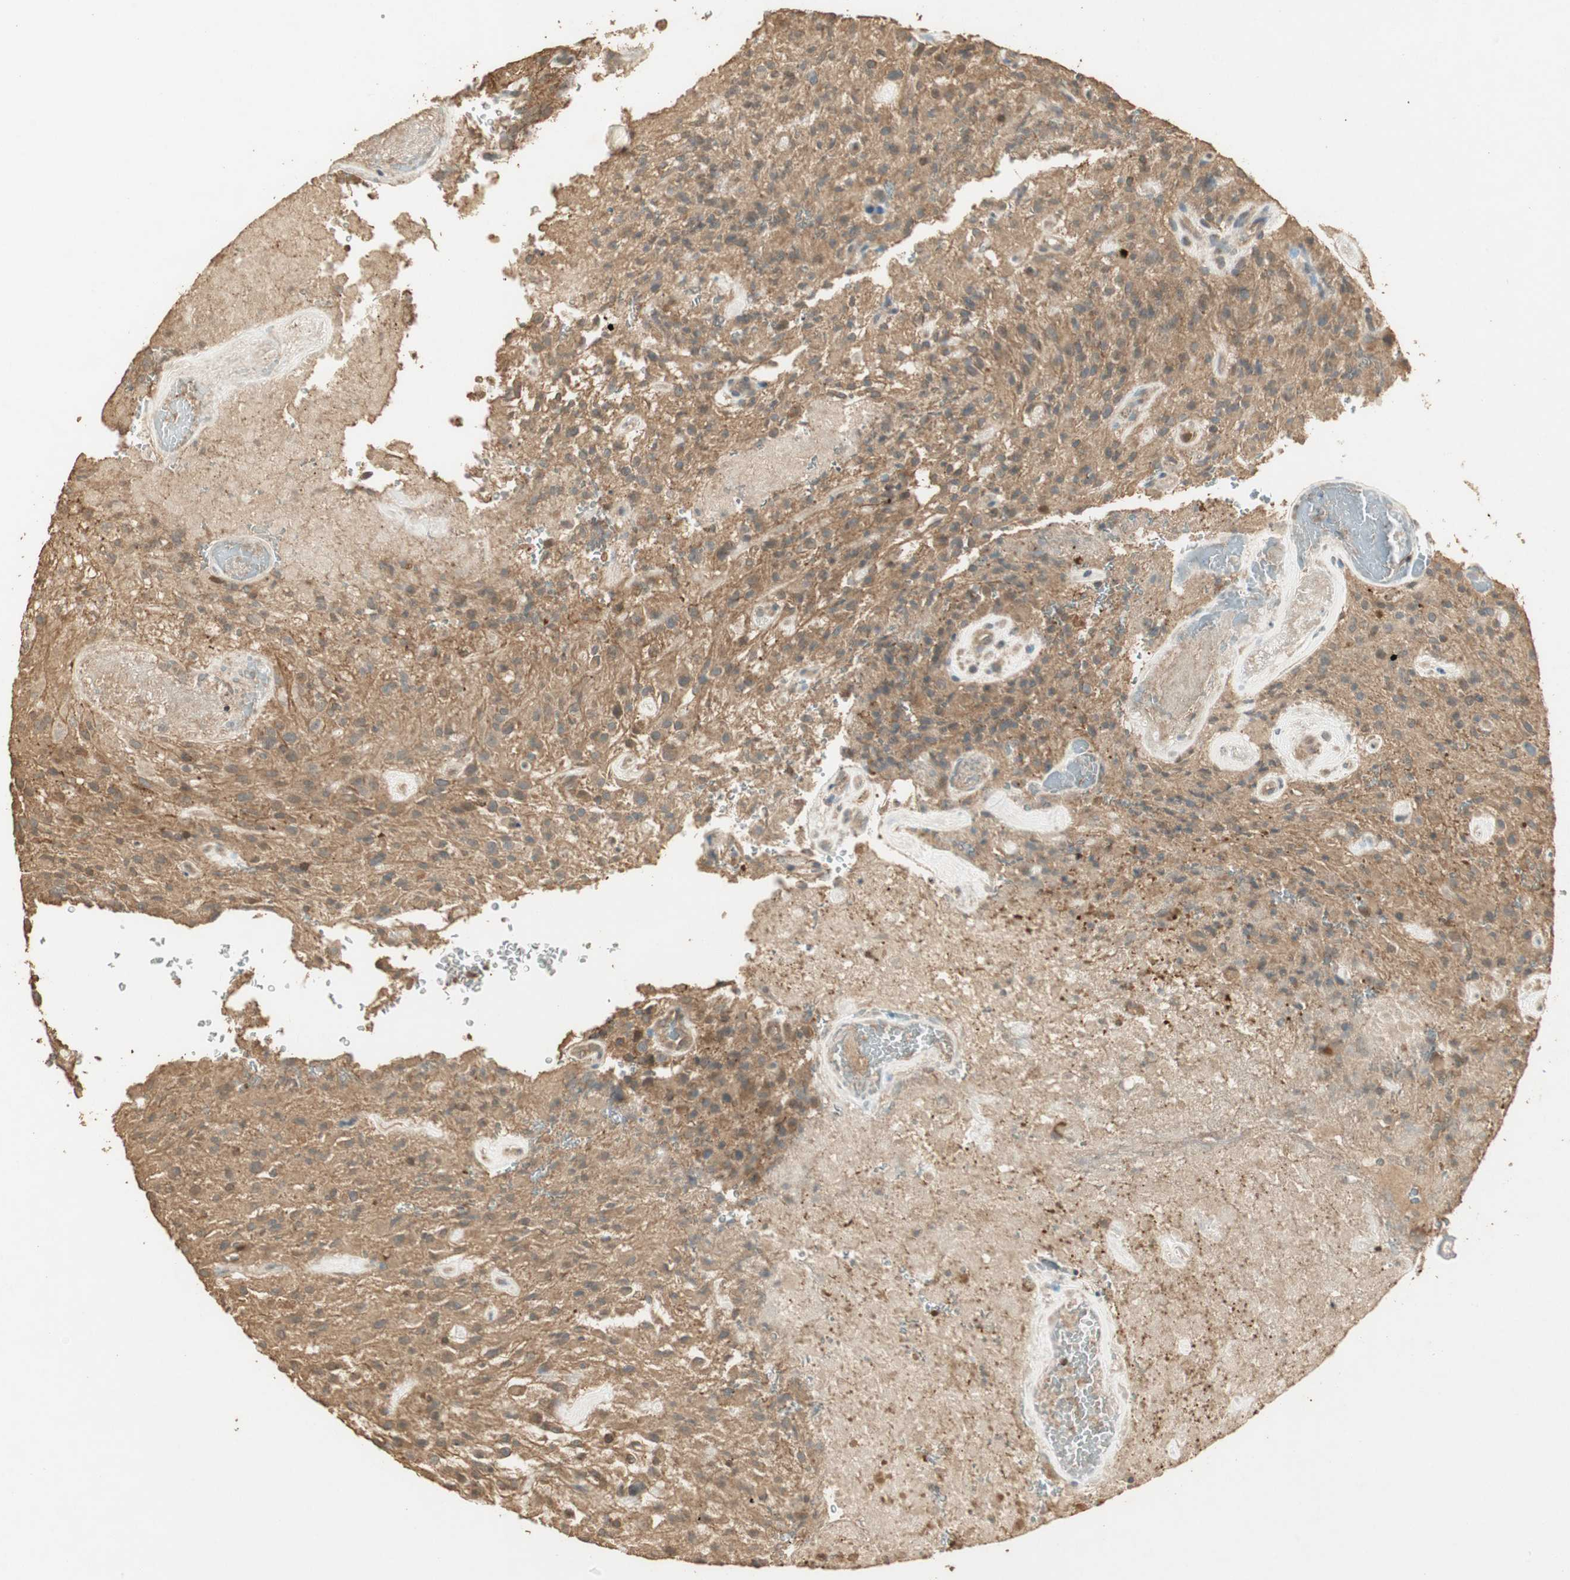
{"staining": {"intensity": "moderate", "quantity": ">75%", "location": "cytoplasmic/membranous"}, "tissue": "glioma", "cell_type": "Tumor cells", "image_type": "cancer", "snomed": [{"axis": "morphology", "description": "Glioma, malignant, High grade"}, {"axis": "topography", "description": "Brain"}], "caption": "Glioma stained with DAB (3,3'-diaminobenzidine) immunohistochemistry demonstrates medium levels of moderate cytoplasmic/membranous staining in about >75% of tumor cells. (Brightfield microscopy of DAB IHC at high magnification).", "gene": "USP2", "patient": {"sex": "male", "age": 71}}